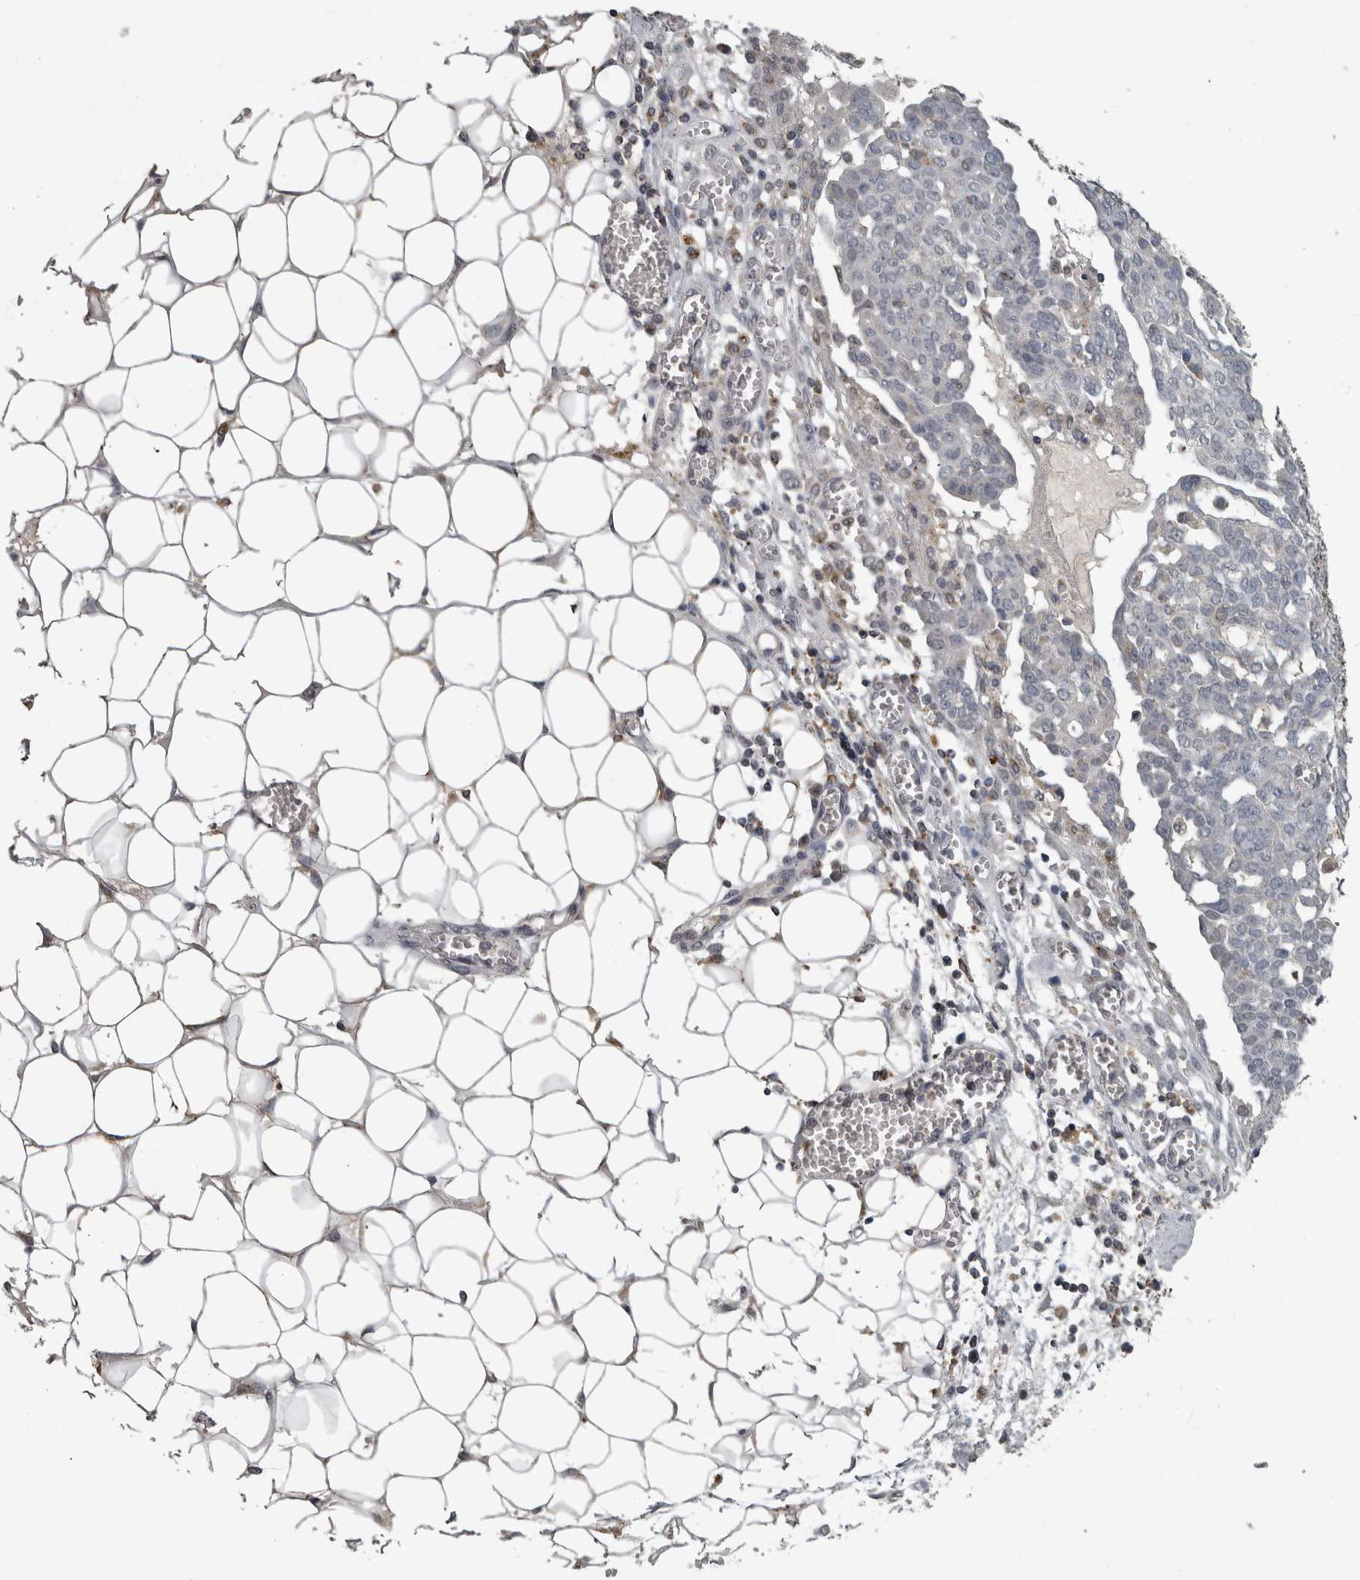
{"staining": {"intensity": "negative", "quantity": "none", "location": "none"}, "tissue": "ovarian cancer", "cell_type": "Tumor cells", "image_type": "cancer", "snomed": [{"axis": "morphology", "description": "Cystadenocarcinoma, serous, NOS"}, {"axis": "topography", "description": "Soft tissue"}, {"axis": "topography", "description": "Ovary"}], "caption": "Immunohistochemical staining of ovarian cancer displays no significant staining in tumor cells.", "gene": "NAAA", "patient": {"sex": "female", "age": 57}}